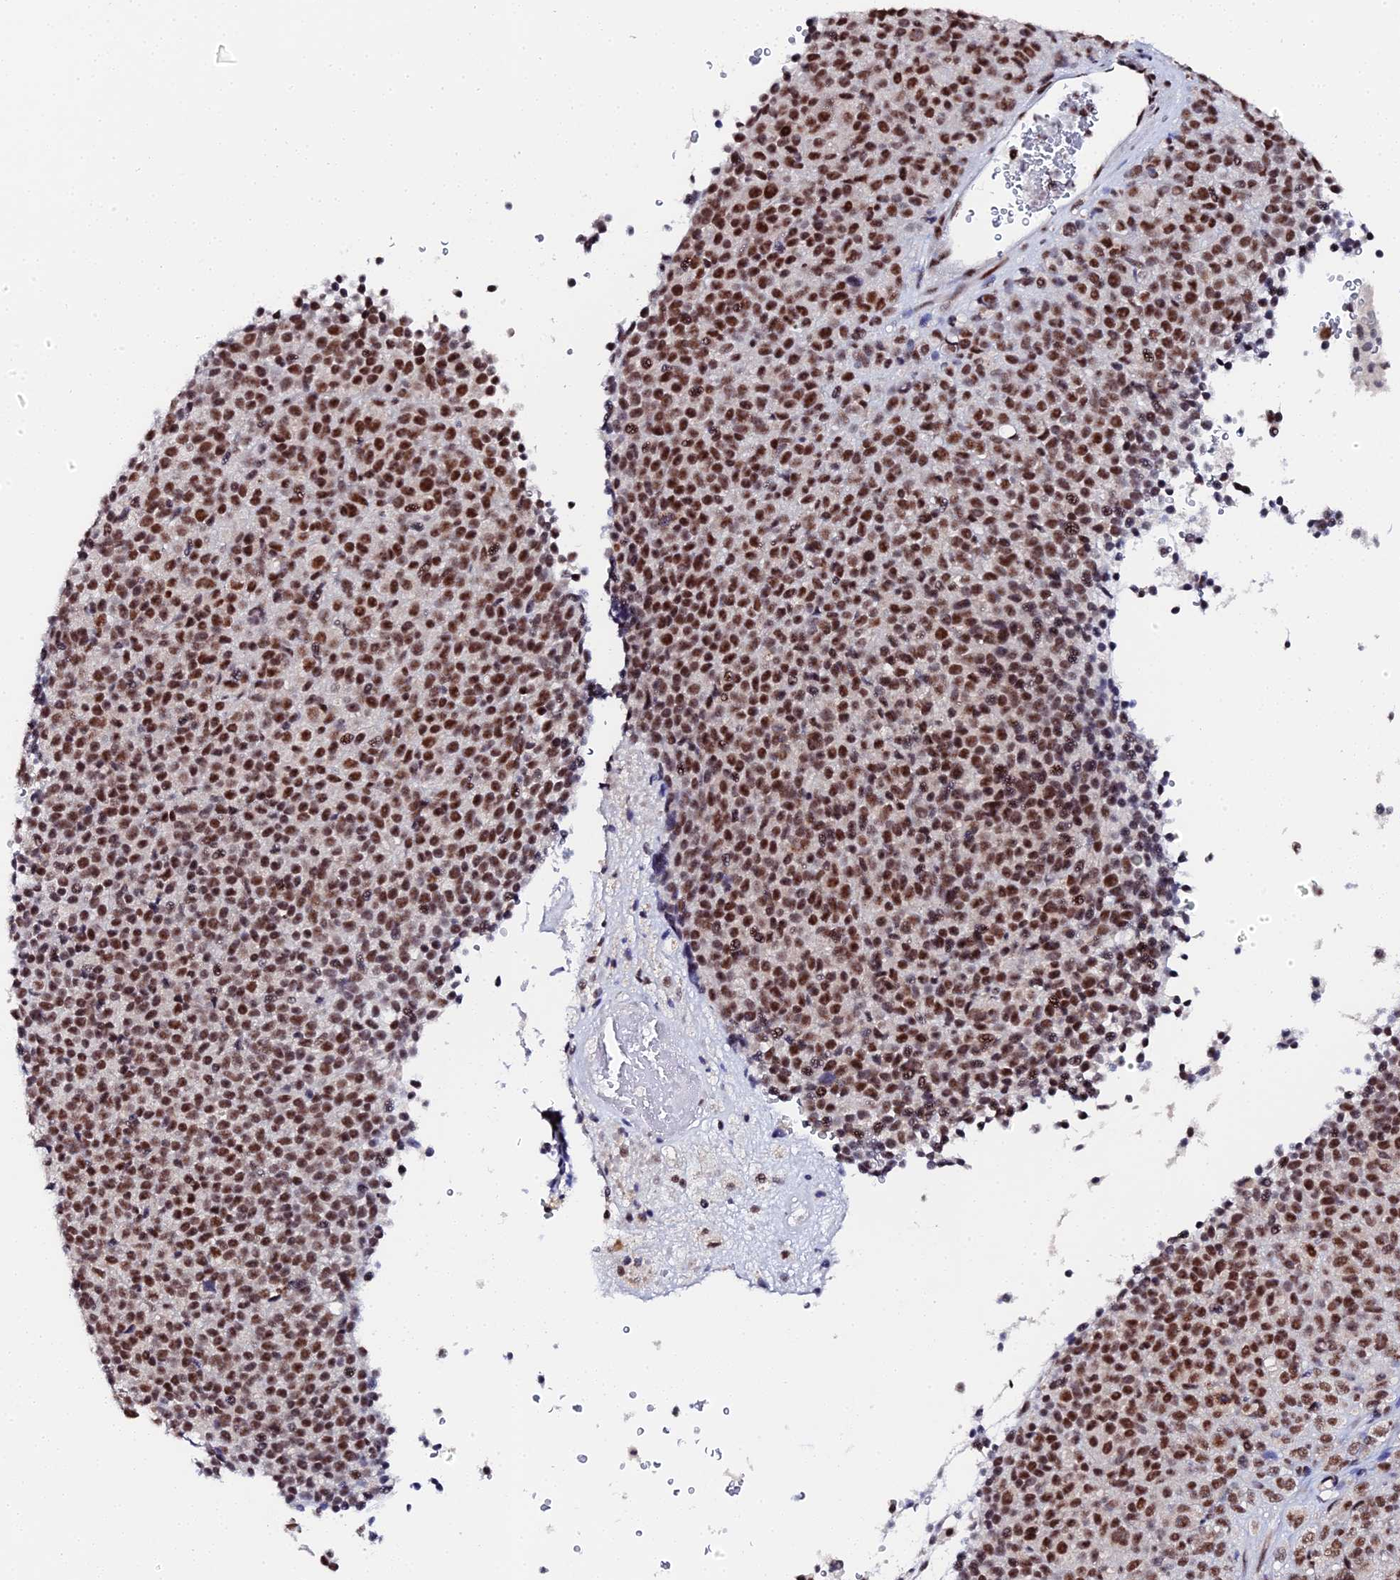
{"staining": {"intensity": "strong", "quantity": ">75%", "location": "nuclear"}, "tissue": "melanoma", "cell_type": "Tumor cells", "image_type": "cancer", "snomed": [{"axis": "morphology", "description": "Malignant melanoma, Metastatic site"}, {"axis": "topography", "description": "Brain"}], "caption": "Melanoma stained with immunohistochemistry (IHC) demonstrates strong nuclear positivity in about >75% of tumor cells.", "gene": "MAGOHB", "patient": {"sex": "female", "age": 56}}